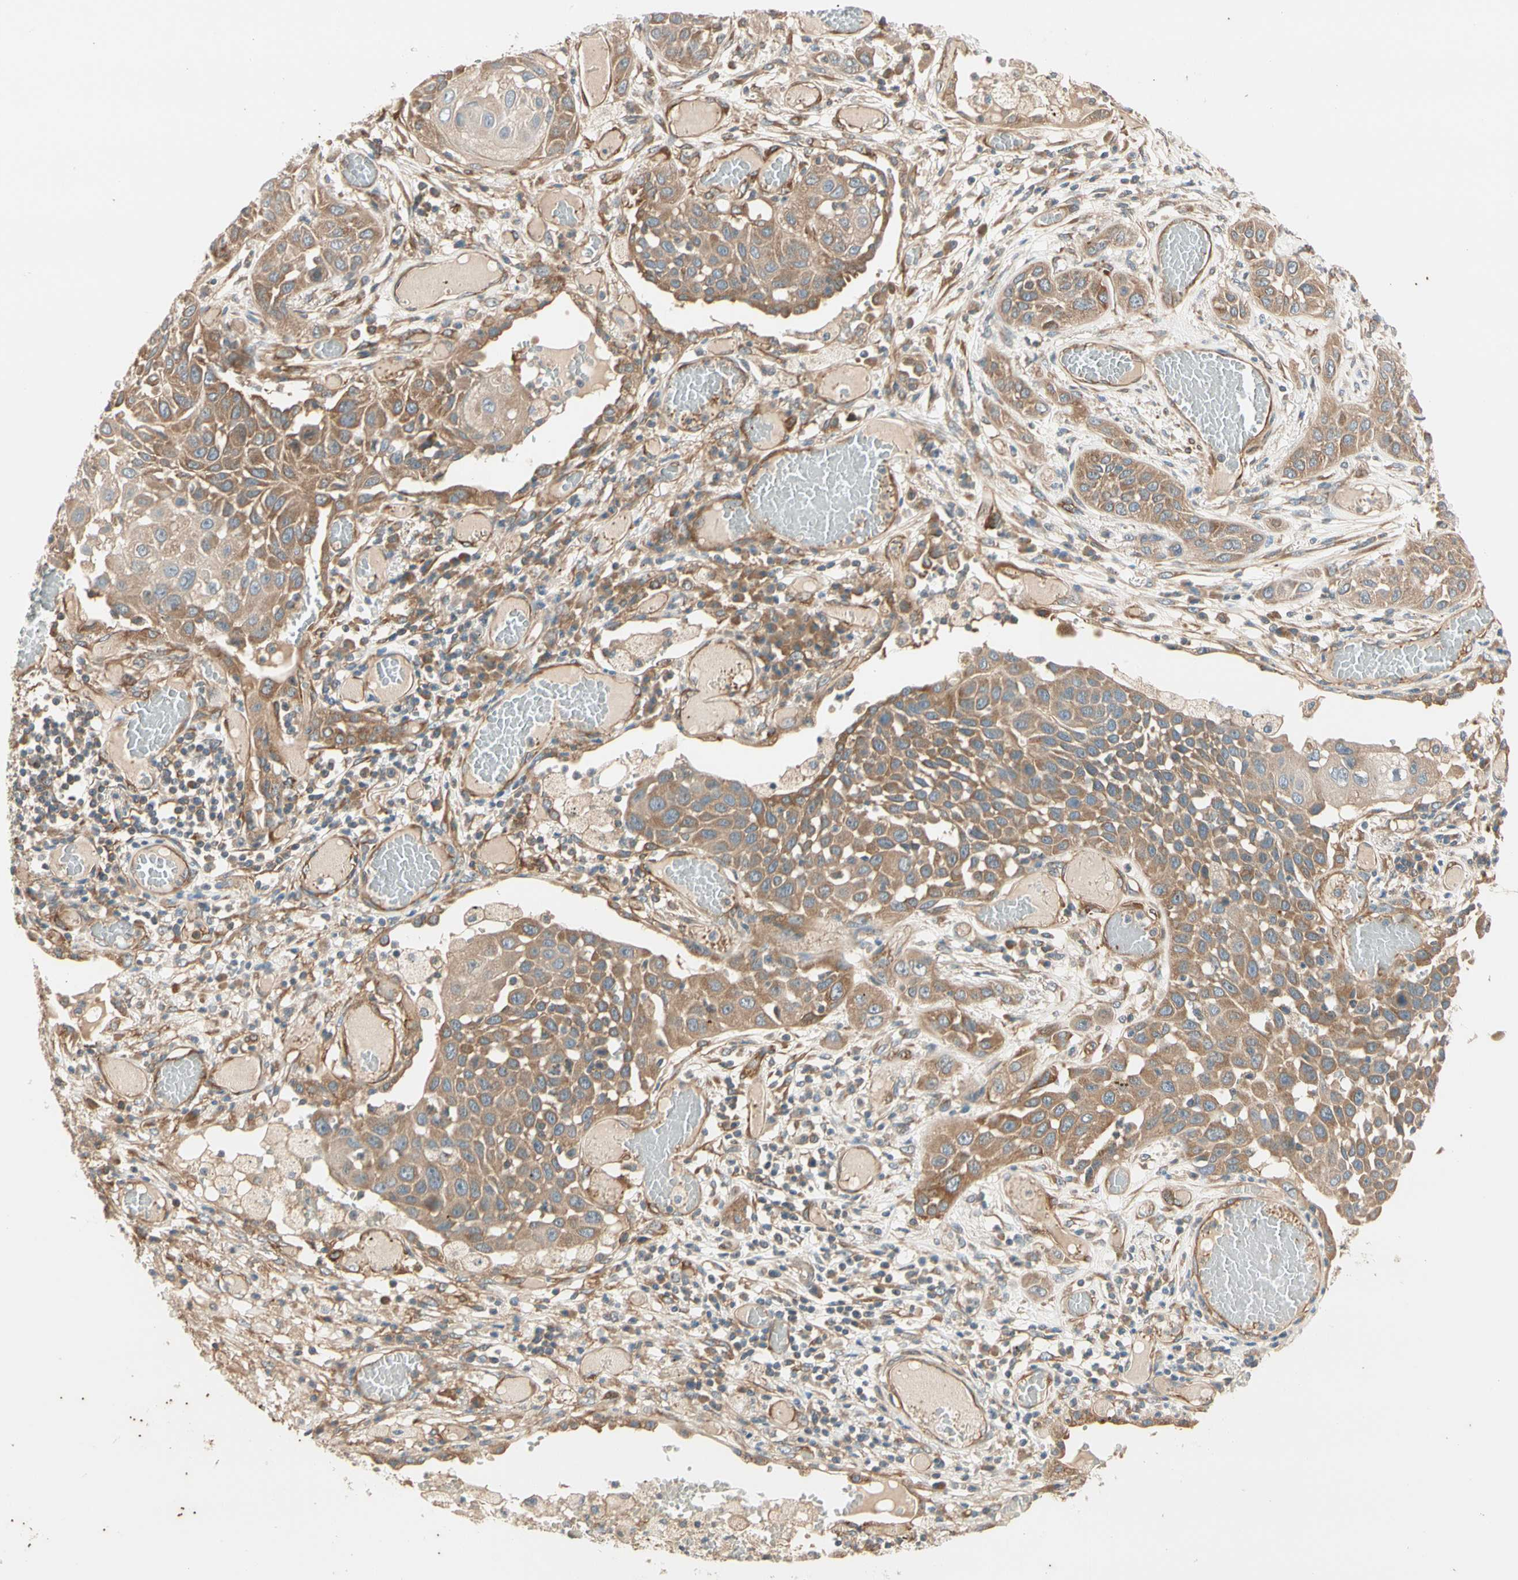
{"staining": {"intensity": "moderate", "quantity": ">75%", "location": "cytoplasmic/membranous"}, "tissue": "lung cancer", "cell_type": "Tumor cells", "image_type": "cancer", "snomed": [{"axis": "morphology", "description": "Squamous cell carcinoma, NOS"}, {"axis": "topography", "description": "Lung"}], "caption": "The photomicrograph reveals a brown stain indicating the presence of a protein in the cytoplasmic/membranous of tumor cells in lung cancer.", "gene": "ROCK2", "patient": {"sex": "male", "age": 71}}